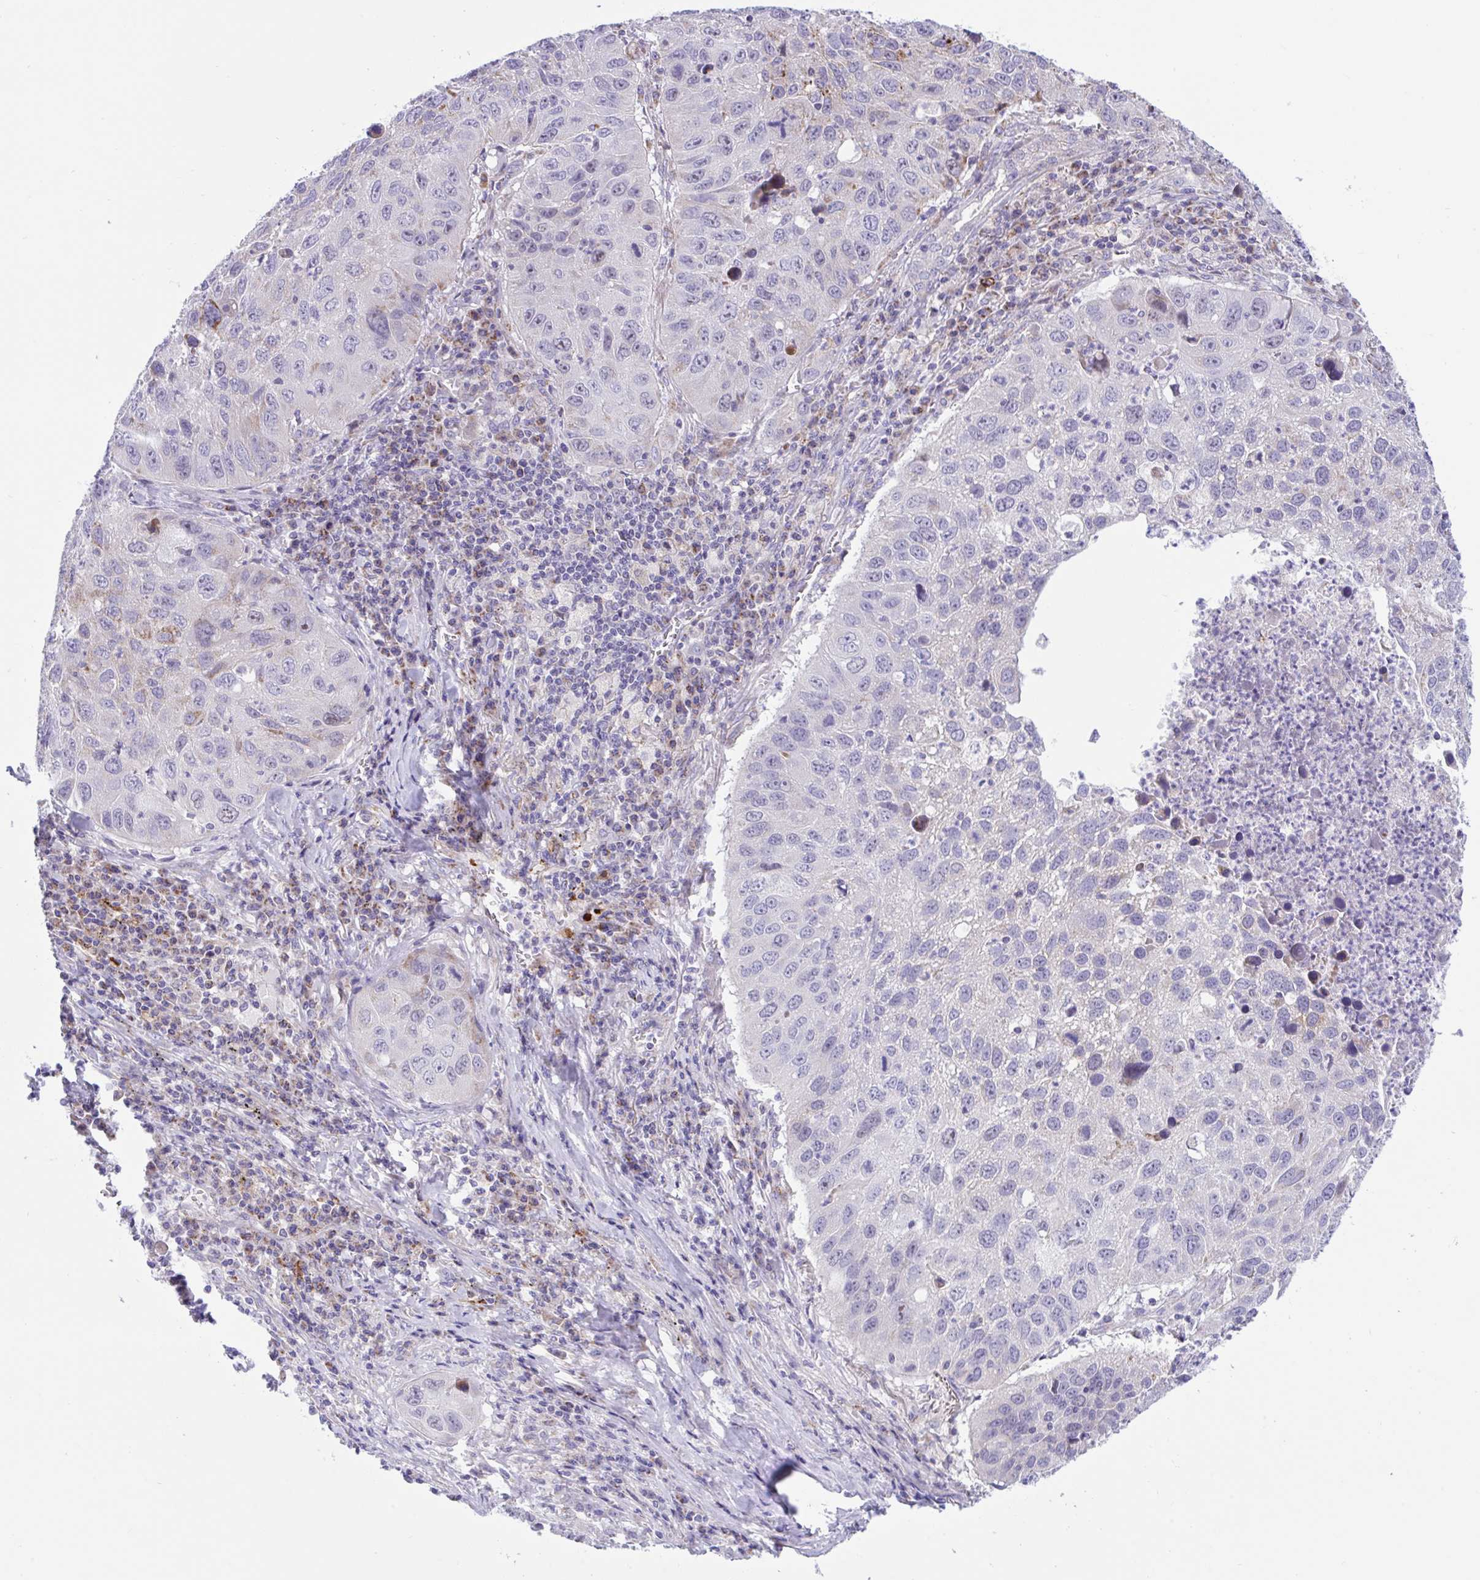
{"staining": {"intensity": "negative", "quantity": "none", "location": "none"}, "tissue": "lung cancer", "cell_type": "Tumor cells", "image_type": "cancer", "snomed": [{"axis": "morphology", "description": "Squamous cell carcinoma, NOS"}, {"axis": "topography", "description": "Lung"}], "caption": "DAB immunohistochemical staining of human lung cancer (squamous cell carcinoma) reveals no significant expression in tumor cells.", "gene": "DTX3", "patient": {"sex": "female", "age": 61}}